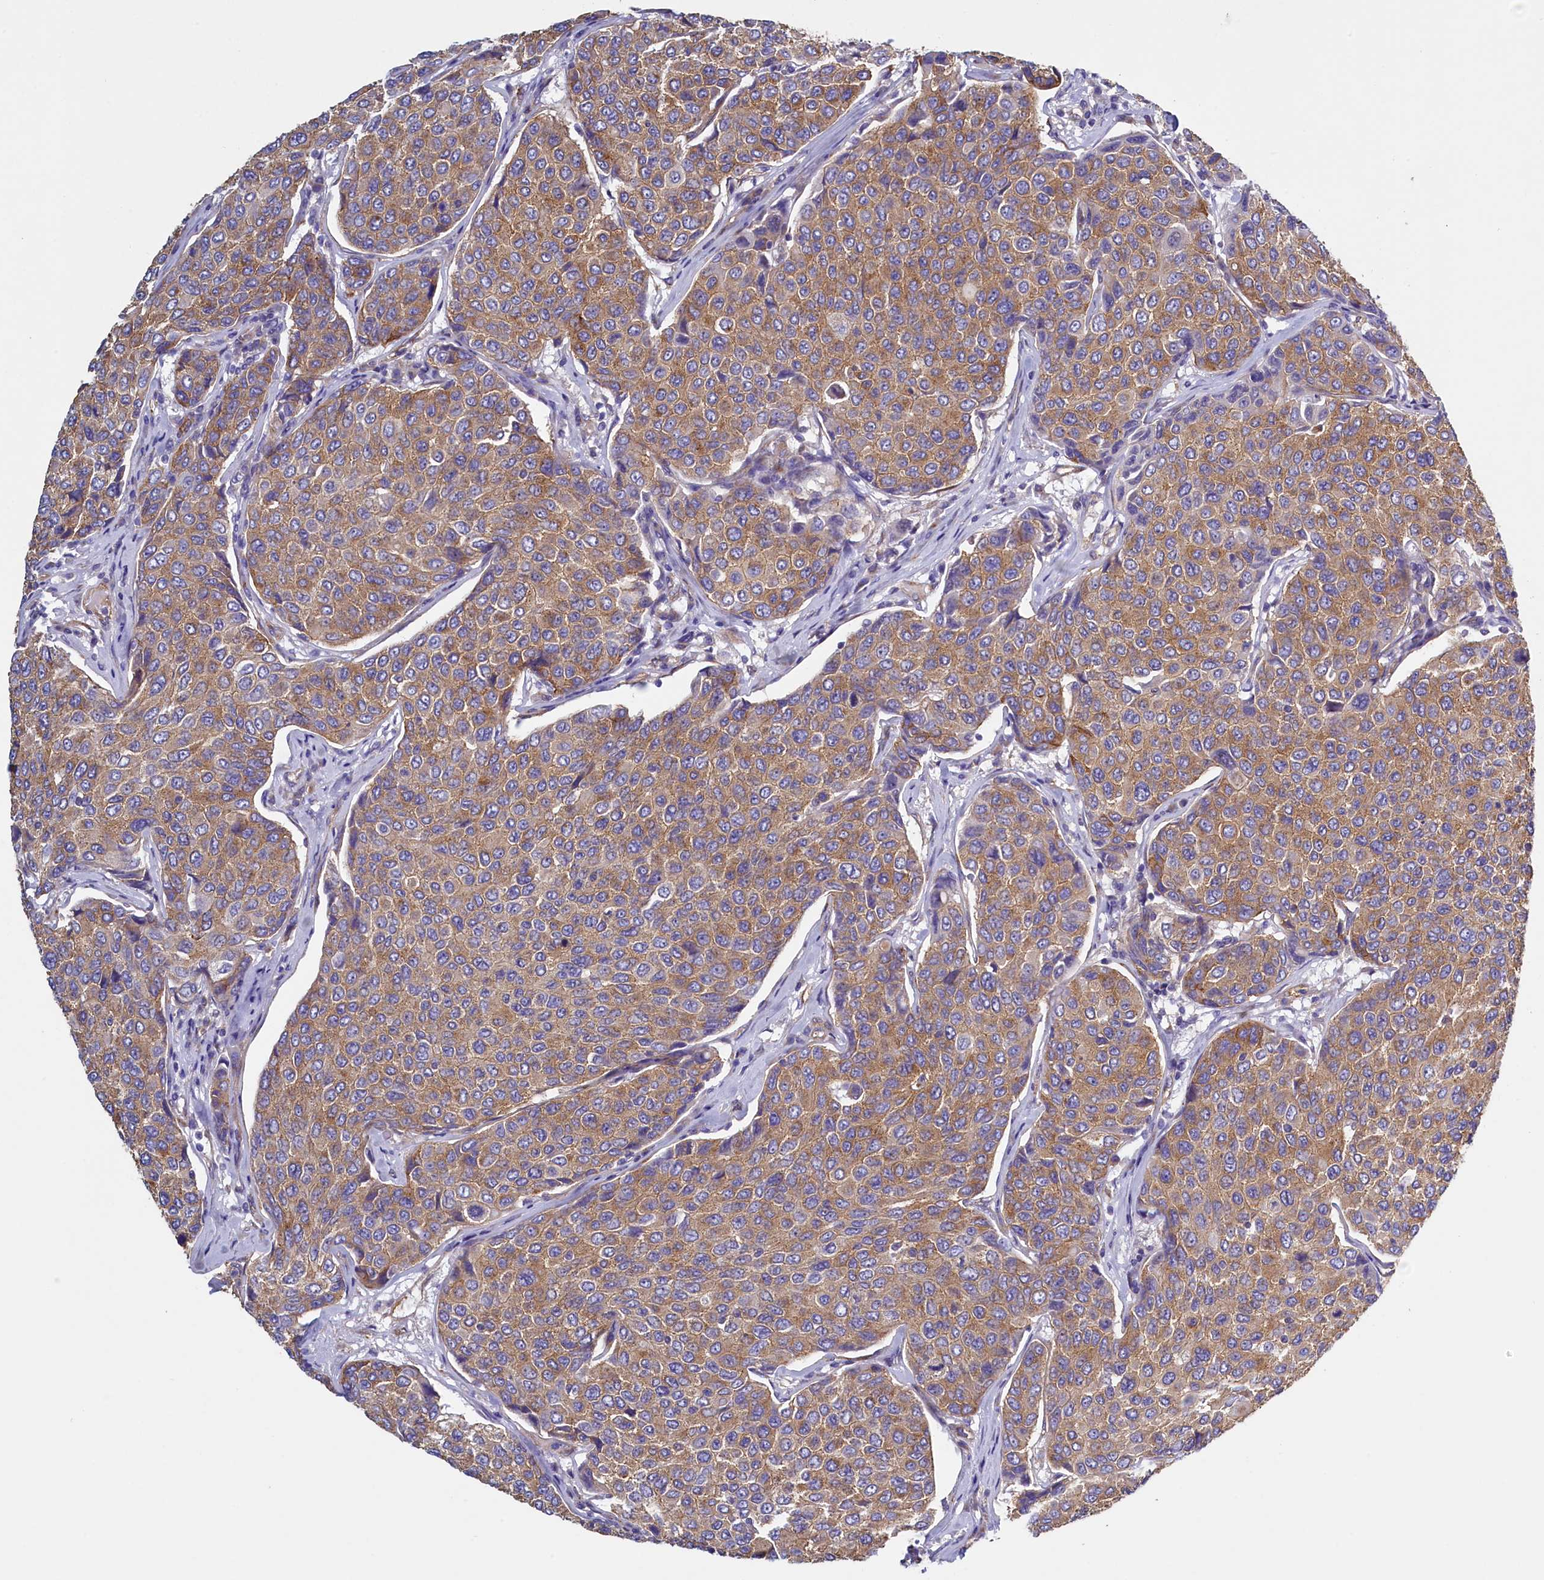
{"staining": {"intensity": "moderate", "quantity": ">75%", "location": "cytoplasmic/membranous"}, "tissue": "breast cancer", "cell_type": "Tumor cells", "image_type": "cancer", "snomed": [{"axis": "morphology", "description": "Duct carcinoma"}, {"axis": "topography", "description": "Breast"}], "caption": "The image demonstrates a brown stain indicating the presence of a protein in the cytoplasmic/membranous of tumor cells in breast cancer (invasive ductal carcinoma).", "gene": "GPR21", "patient": {"sex": "female", "age": 55}}